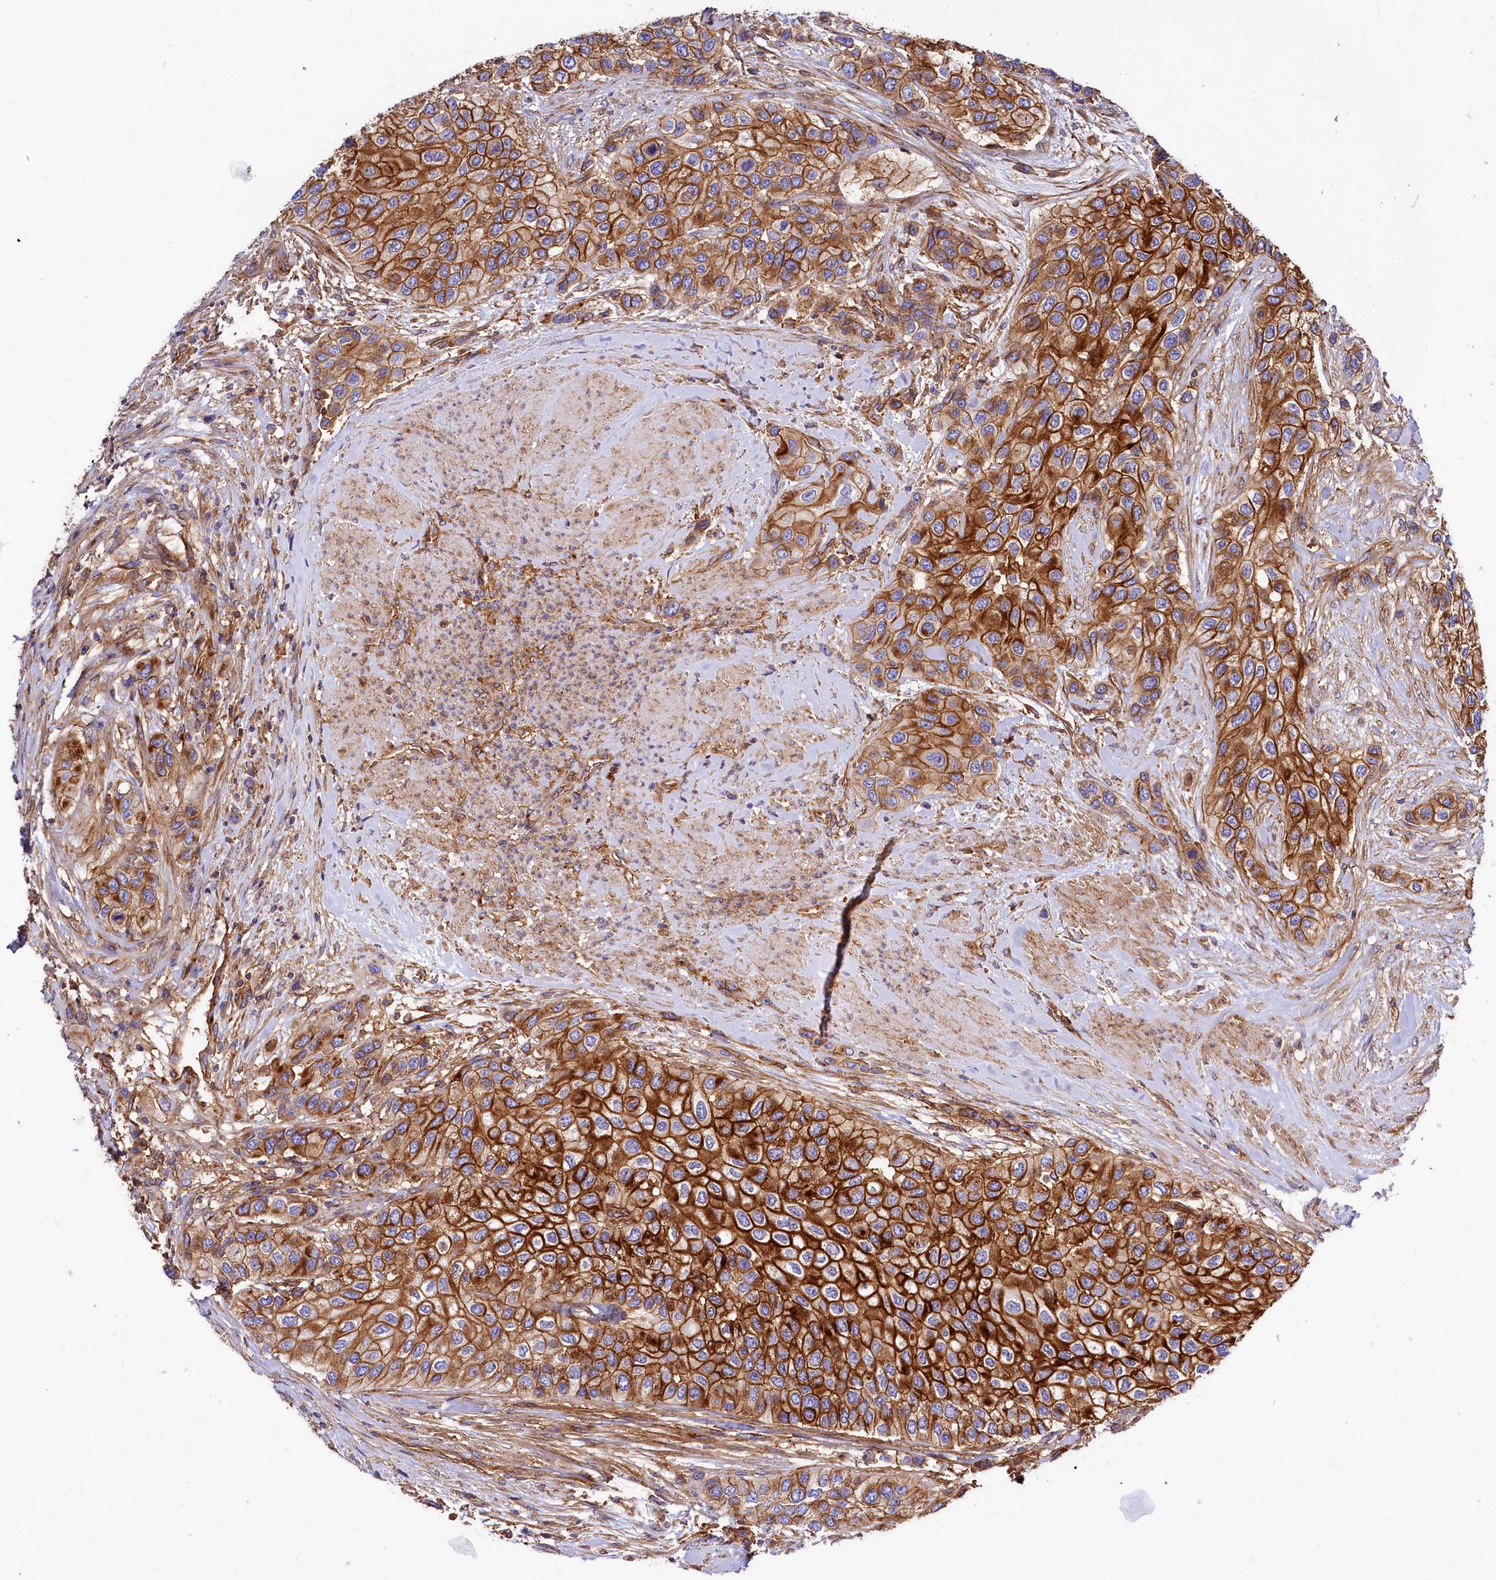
{"staining": {"intensity": "strong", "quantity": ">75%", "location": "cytoplasmic/membranous"}, "tissue": "urothelial cancer", "cell_type": "Tumor cells", "image_type": "cancer", "snomed": [{"axis": "morphology", "description": "Normal tissue, NOS"}, {"axis": "morphology", "description": "Urothelial carcinoma, High grade"}, {"axis": "topography", "description": "Vascular tissue"}, {"axis": "topography", "description": "Urinary bladder"}], "caption": "DAB (3,3'-diaminobenzidine) immunohistochemical staining of urothelial cancer shows strong cytoplasmic/membranous protein expression in about >75% of tumor cells.", "gene": "ANO6", "patient": {"sex": "female", "age": 56}}